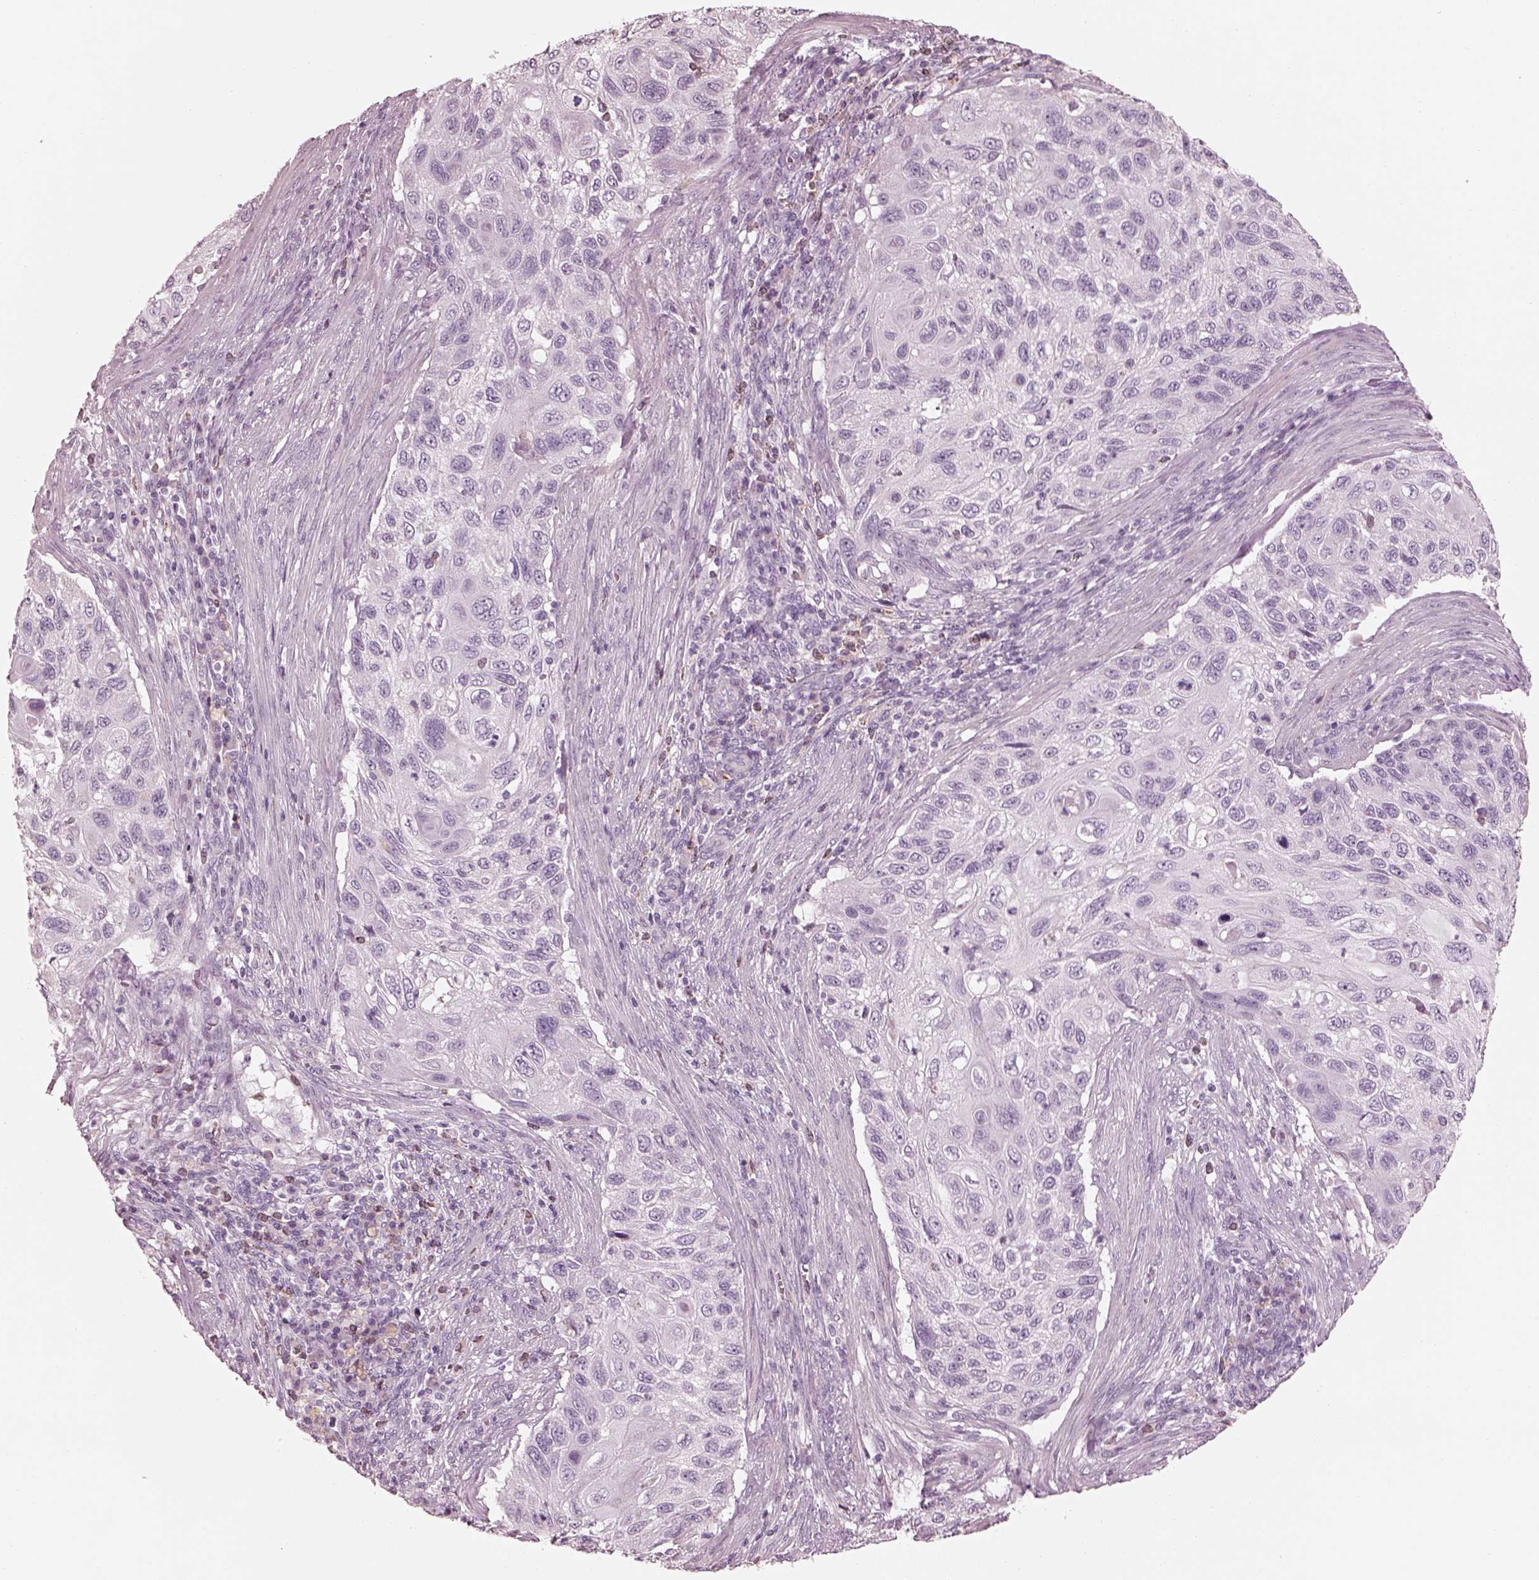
{"staining": {"intensity": "negative", "quantity": "none", "location": "none"}, "tissue": "cervical cancer", "cell_type": "Tumor cells", "image_type": "cancer", "snomed": [{"axis": "morphology", "description": "Squamous cell carcinoma, NOS"}, {"axis": "topography", "description": "Cervix"}], "caption": "Immunohistochemical staining of human cervical squamous cell carcinoma displays no significant expression in tumor cells.", "gene": "RSPH9", "patient": {"sex": "female", "age": 70}}